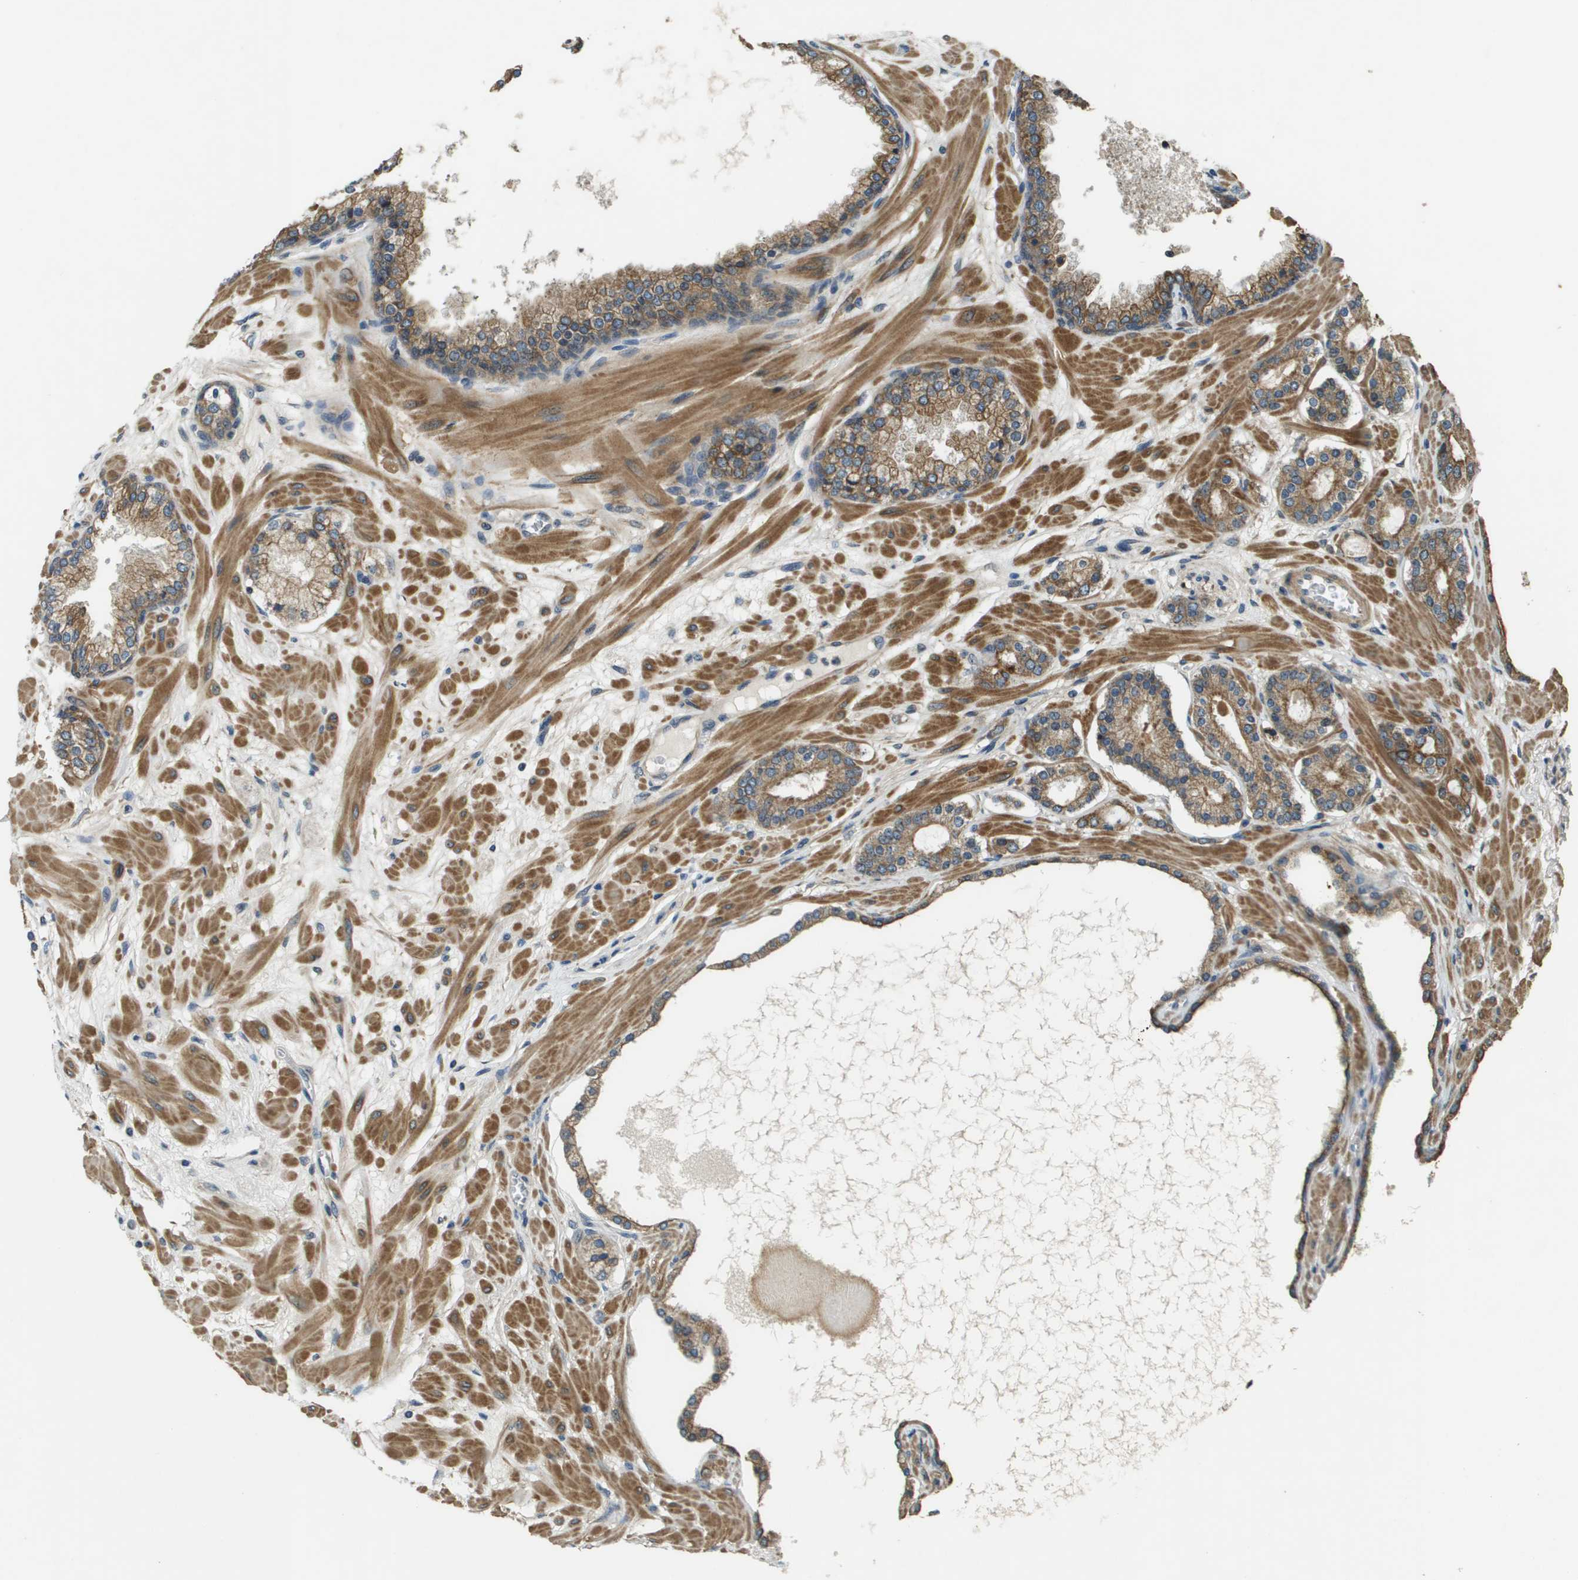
{"staining": {"intensity": "strong", "quantity": ">75%", "location": "cytoplasmic/membranous"}, "tissue": "prostate cancer", "cell_type": "Tumor cells", "image_type": "cancer", "snomed": [{"axis": "morphology", "description": "Adenocarcinoma, Low grade"}, {"axis": "topography", "description": "Prostate"}], "caption": "Prostate cancer (adenocarcinoma (low-grade)) tissue demonstrates strong cytoplasmic/membranous positivity in about >75% of tumor cells", "gene": "CDKN2C", "patient": {"sex": "male", "age": 63}}